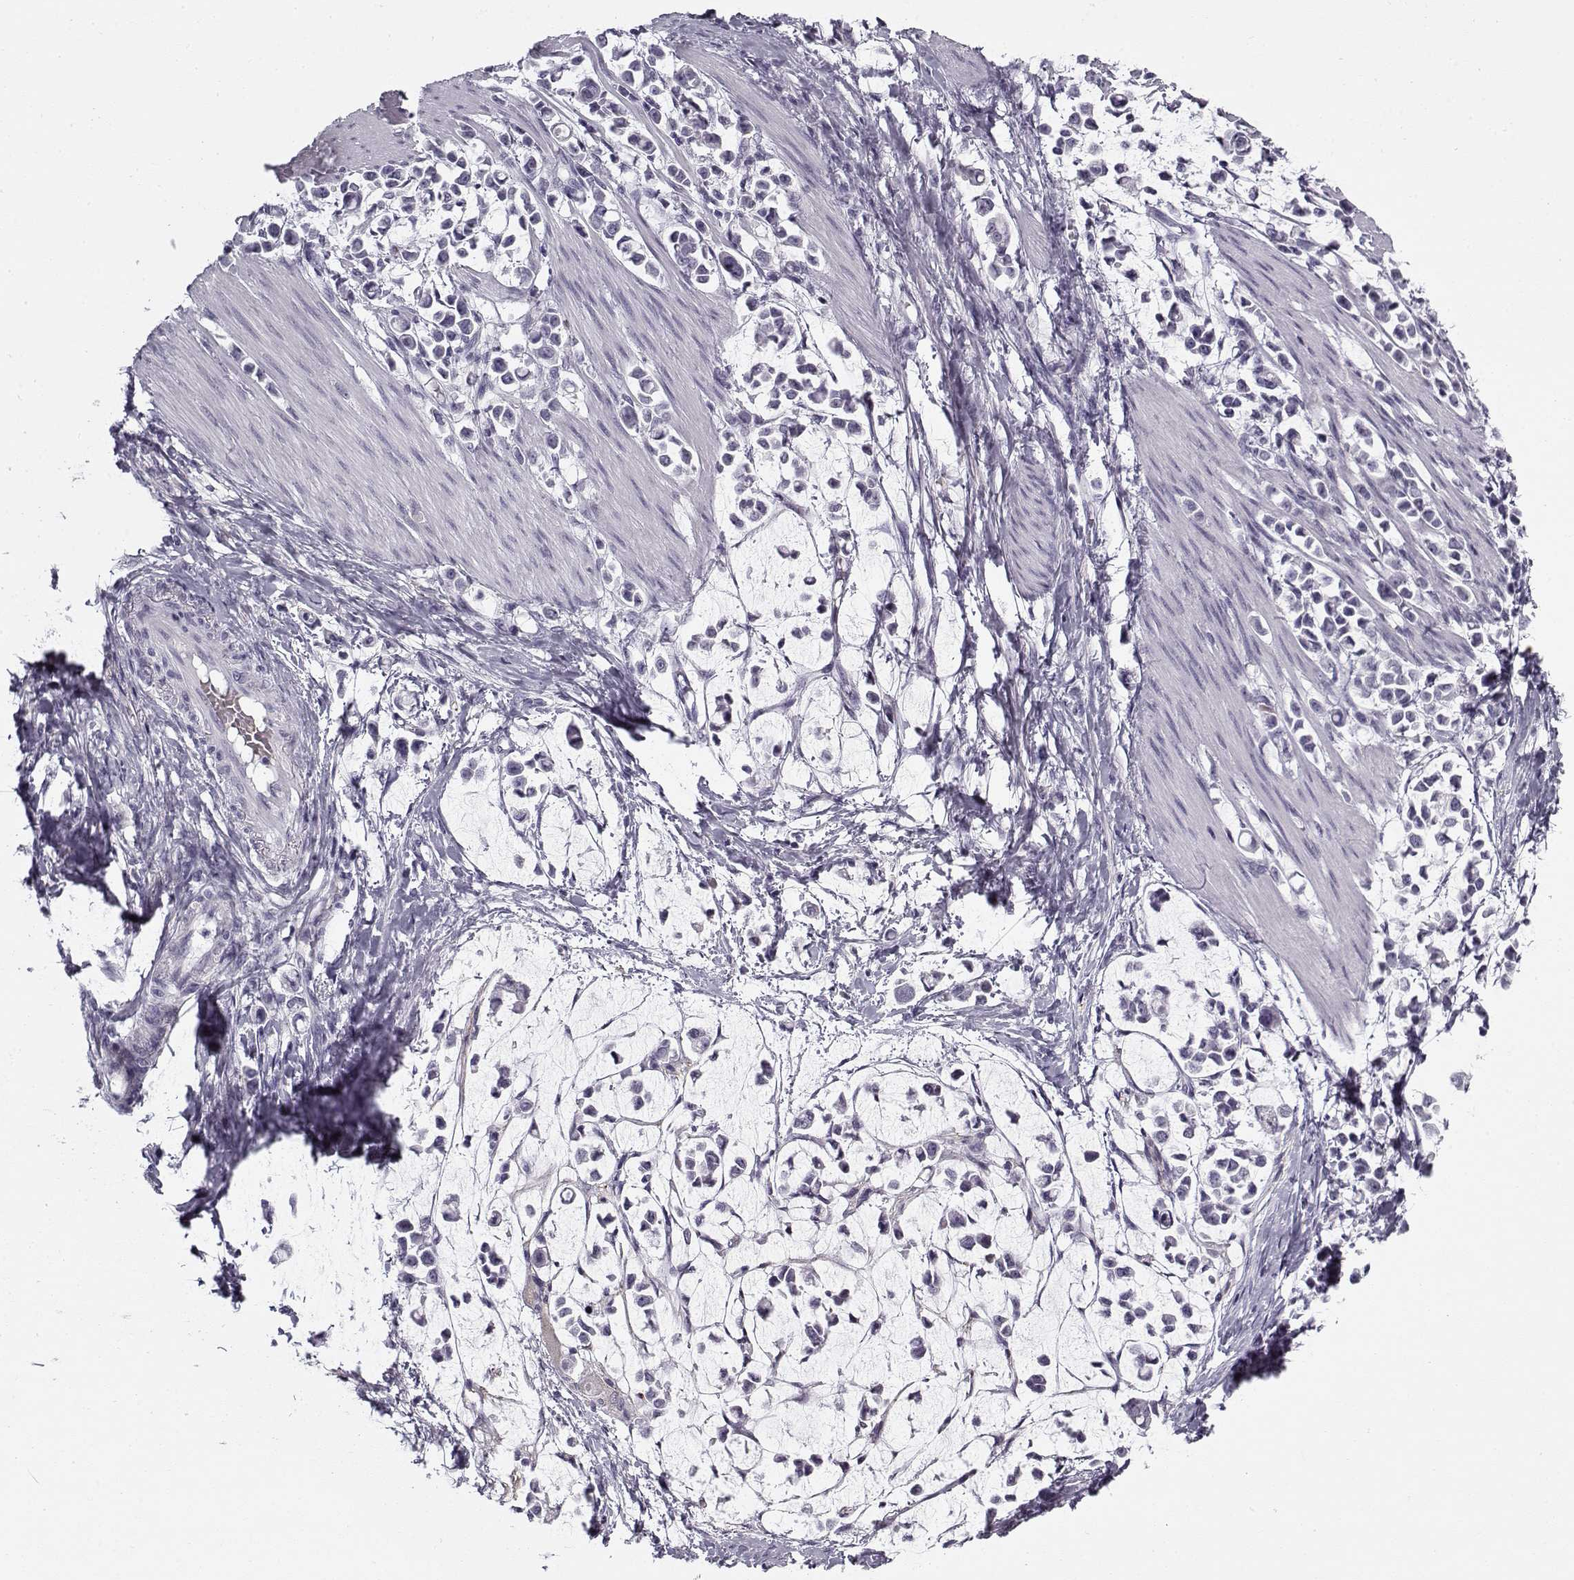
{"staining": {"intensity": "negative", "quantity": "none", "location": "none"}, "tissue": "stomach cancer", "cell_type": "Tumor cells", "image_type": "cancer", "snomed": [{"axis": "morphology", "description": "Adenocarcinoma, NOS"}, {"axis": "topography", "description": "Stomach"}], "caption": "Tumor cells show no significant staining in stomach adenocarcinoma.", "gene": "SNCA", "patient": {"sex": "male", "age": 82}}